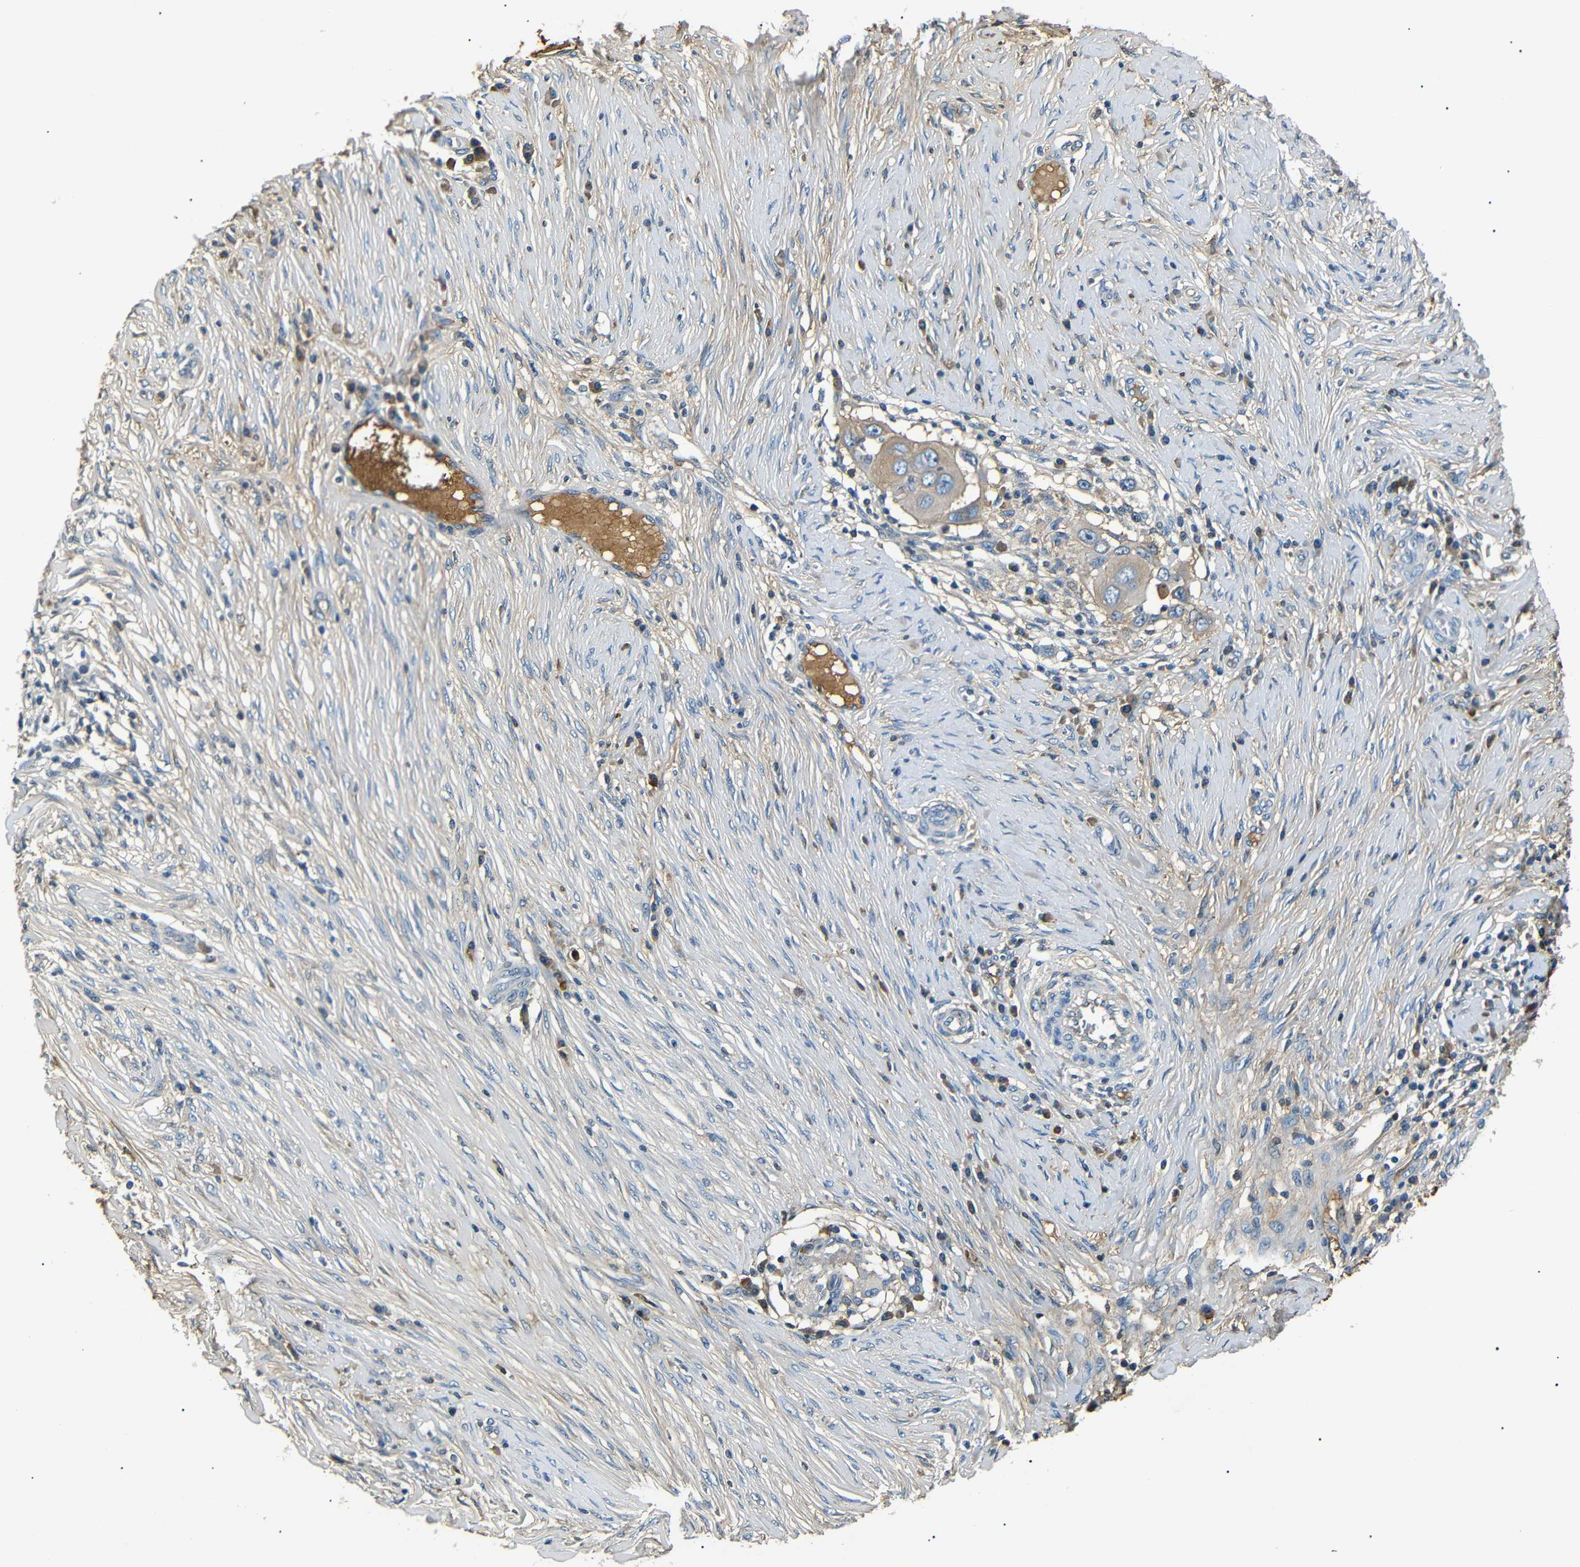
{"staining": {"intensity": "moderate", "quantity": "25%-75%", "location": "cytoplasmic/membranous"}, "tissue": "skin cancer", "cell_type": "Tumor cells", "image_type": "cancer", "snomed": [{"axis": "morphology", "description": "Squamous cell carcinoma, NOS"}, {"axis": "topography", "description": "Skin"}], "caption": "IHC histopathology image of neoplastic tissue: human skin cancer stained using IHC displays medium levels of moderate protein expression localized specifically in the cytoplasmic/membranous of tumor cells, appearing as a cytoplasmic/membranous brown color.", "gene": "LHCGR", "patient": {"sex": "female", "age": 44}}